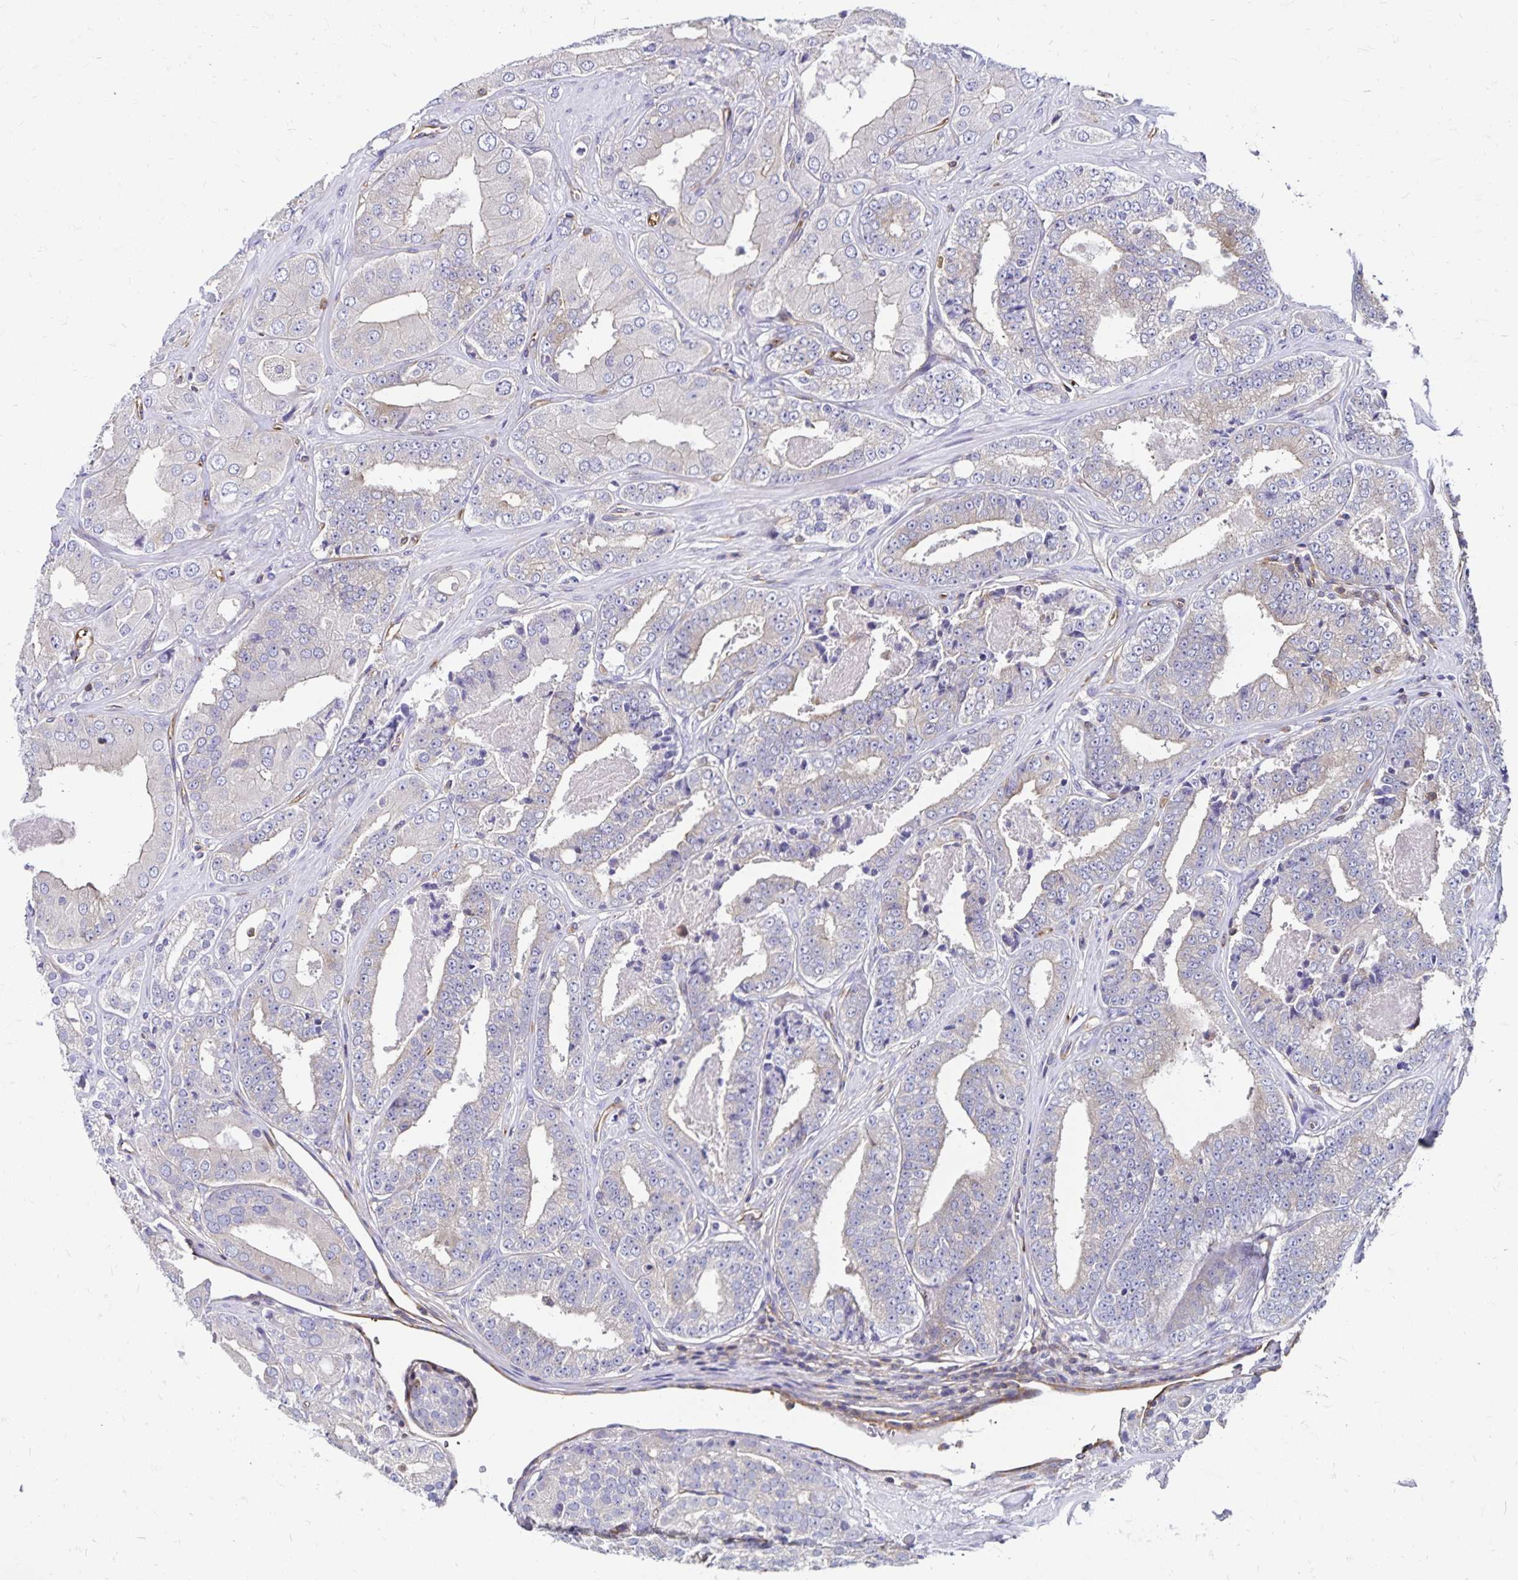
{"staining": {"intensity": "negative", "quantity": "none", "location": "none"}, "tissue": "prostate cancer", "cell_type": "Tumor cells", "image_type": "cancer", "snomed": [{"axis": "morphology", "description": "Adenocarcinoma, Low grade"}, {"axis": "topography", "description": "Prostate"}], "caption": "Immunohistochemistry (IHC) histopathology image of neoplastic tissue: prostate adenocarcinoma (low-grade) stained with DAB exhibits no significant protein expression in tumor cells.", "gene": "RPRML", "patient": {"sex": "male", "age": 60}}